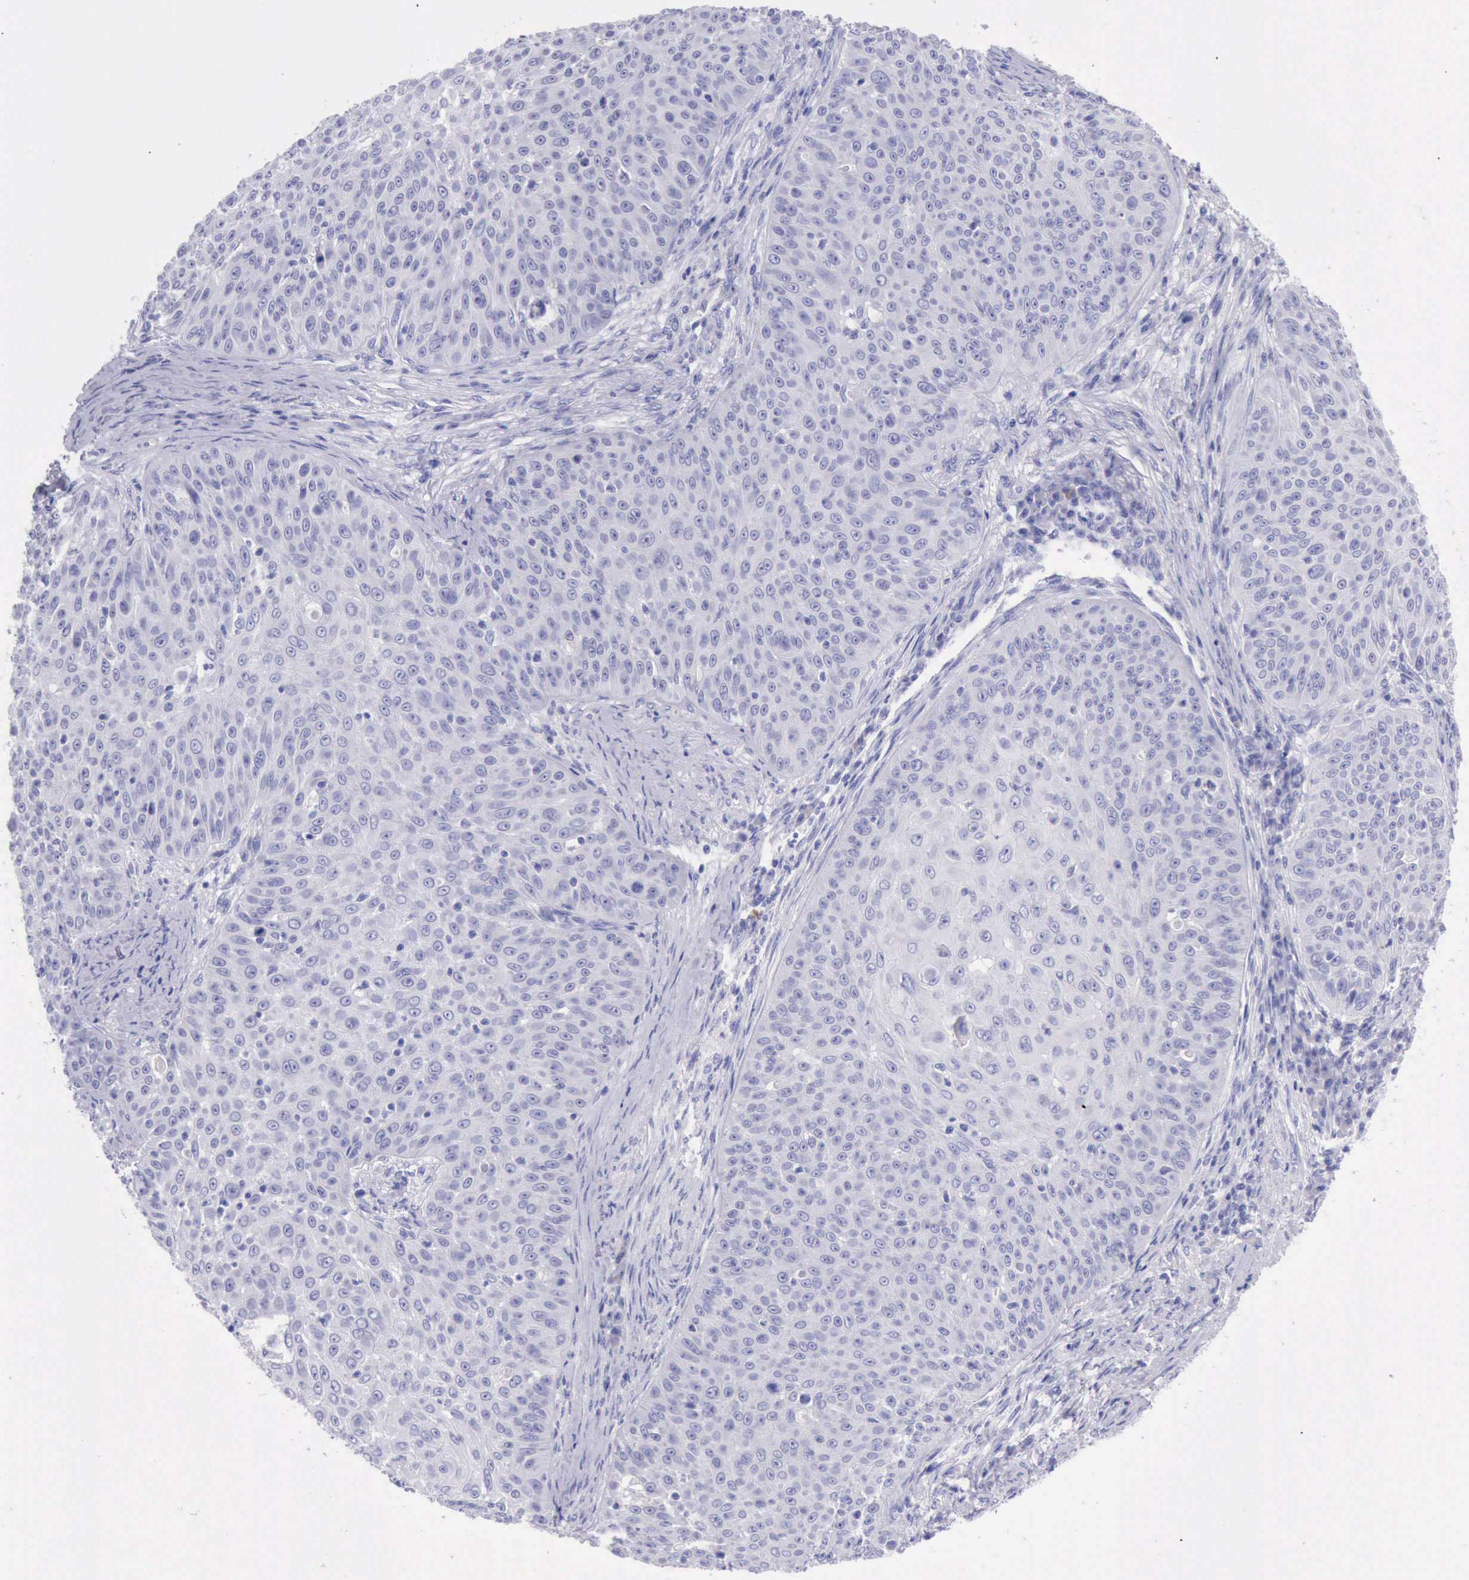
{"staining": {"intensity": "negative", "quantity": "none", "location": "none"}, "tissue": "skin cancer", "cell_type": "Tumor cells", "image_type": "cancer", "snomed": [{"axis": "morphology", "description": "Squamous cell carcinoma, NOS"}, {"axis": "topography", "description": "Skin"}], "caption": "This is an immunohistochemistry micrograph of skin cancer. There is no positivity in tumor cells.", "gene": "KRT8", "patient": {"sex": "male", "age": 82}}